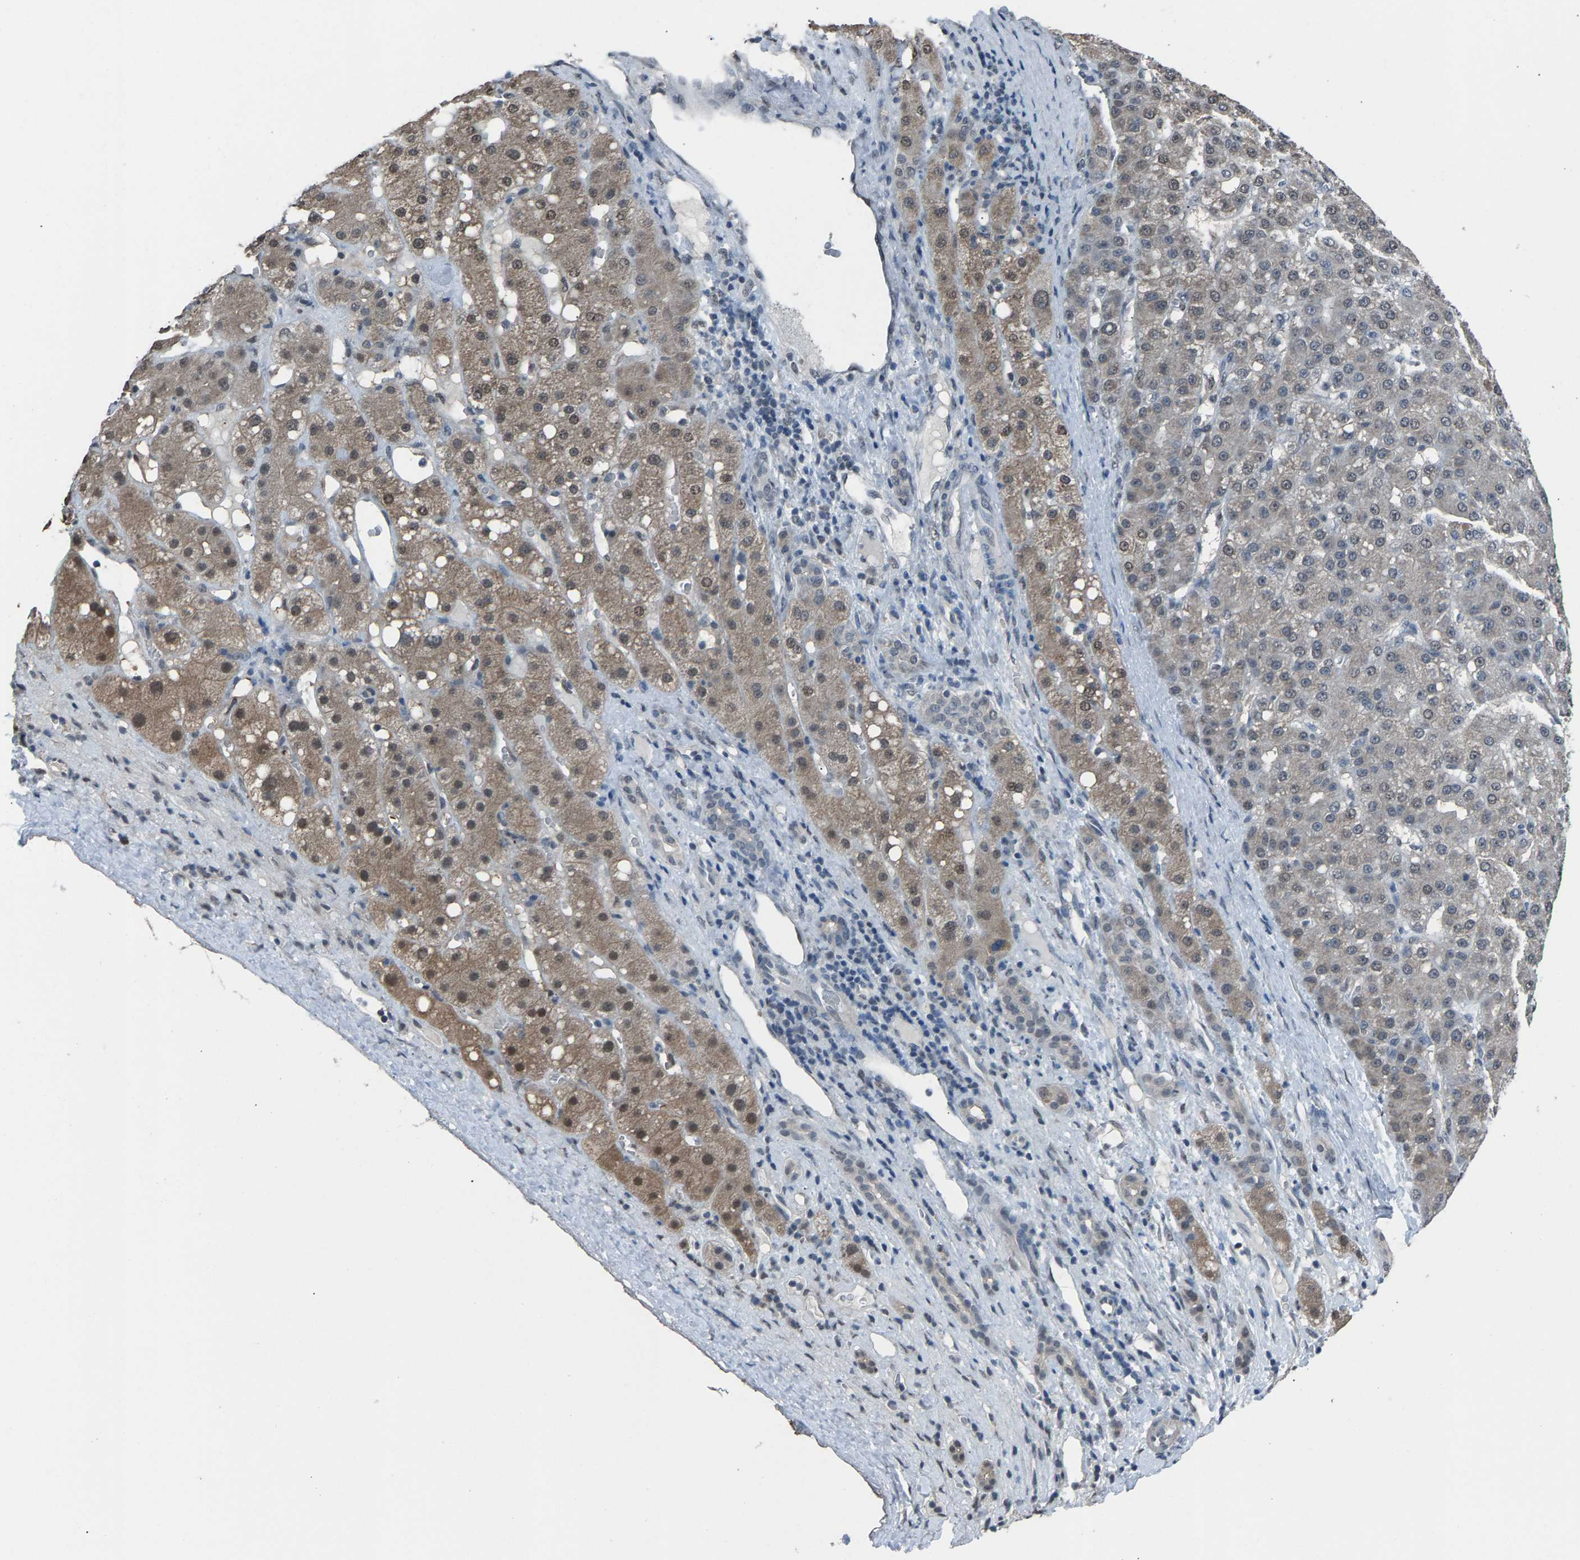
{"staining": {"intensity": "moderate", "quantity": "<25%", "location": "cytoplasmic/membranous,nuclear"}, "tissue": "liver cancer", "cell_type": "Tumor cells", "image_type": "cancer", "snomed": [{"axis": "morphology", "description": "Carcinoma, Hepatocellular, NOS"}, {"axis": "topography", "description": "Liver"}], "caption": "Immunohistochemistry (IHC) of liver cancer reveals low levels of moderate cytoplasmic/membranous and nuclear positivity in about <25% of tumor cells. The protein of interest is stained brown, and the nuclei are stained in blue (DAB (3,3'-diaminobenzidine) IHC with brightfield microscopy, high magnification).", "gene": "ZNF276", "patient": {"sex": "male", "age": 67}}